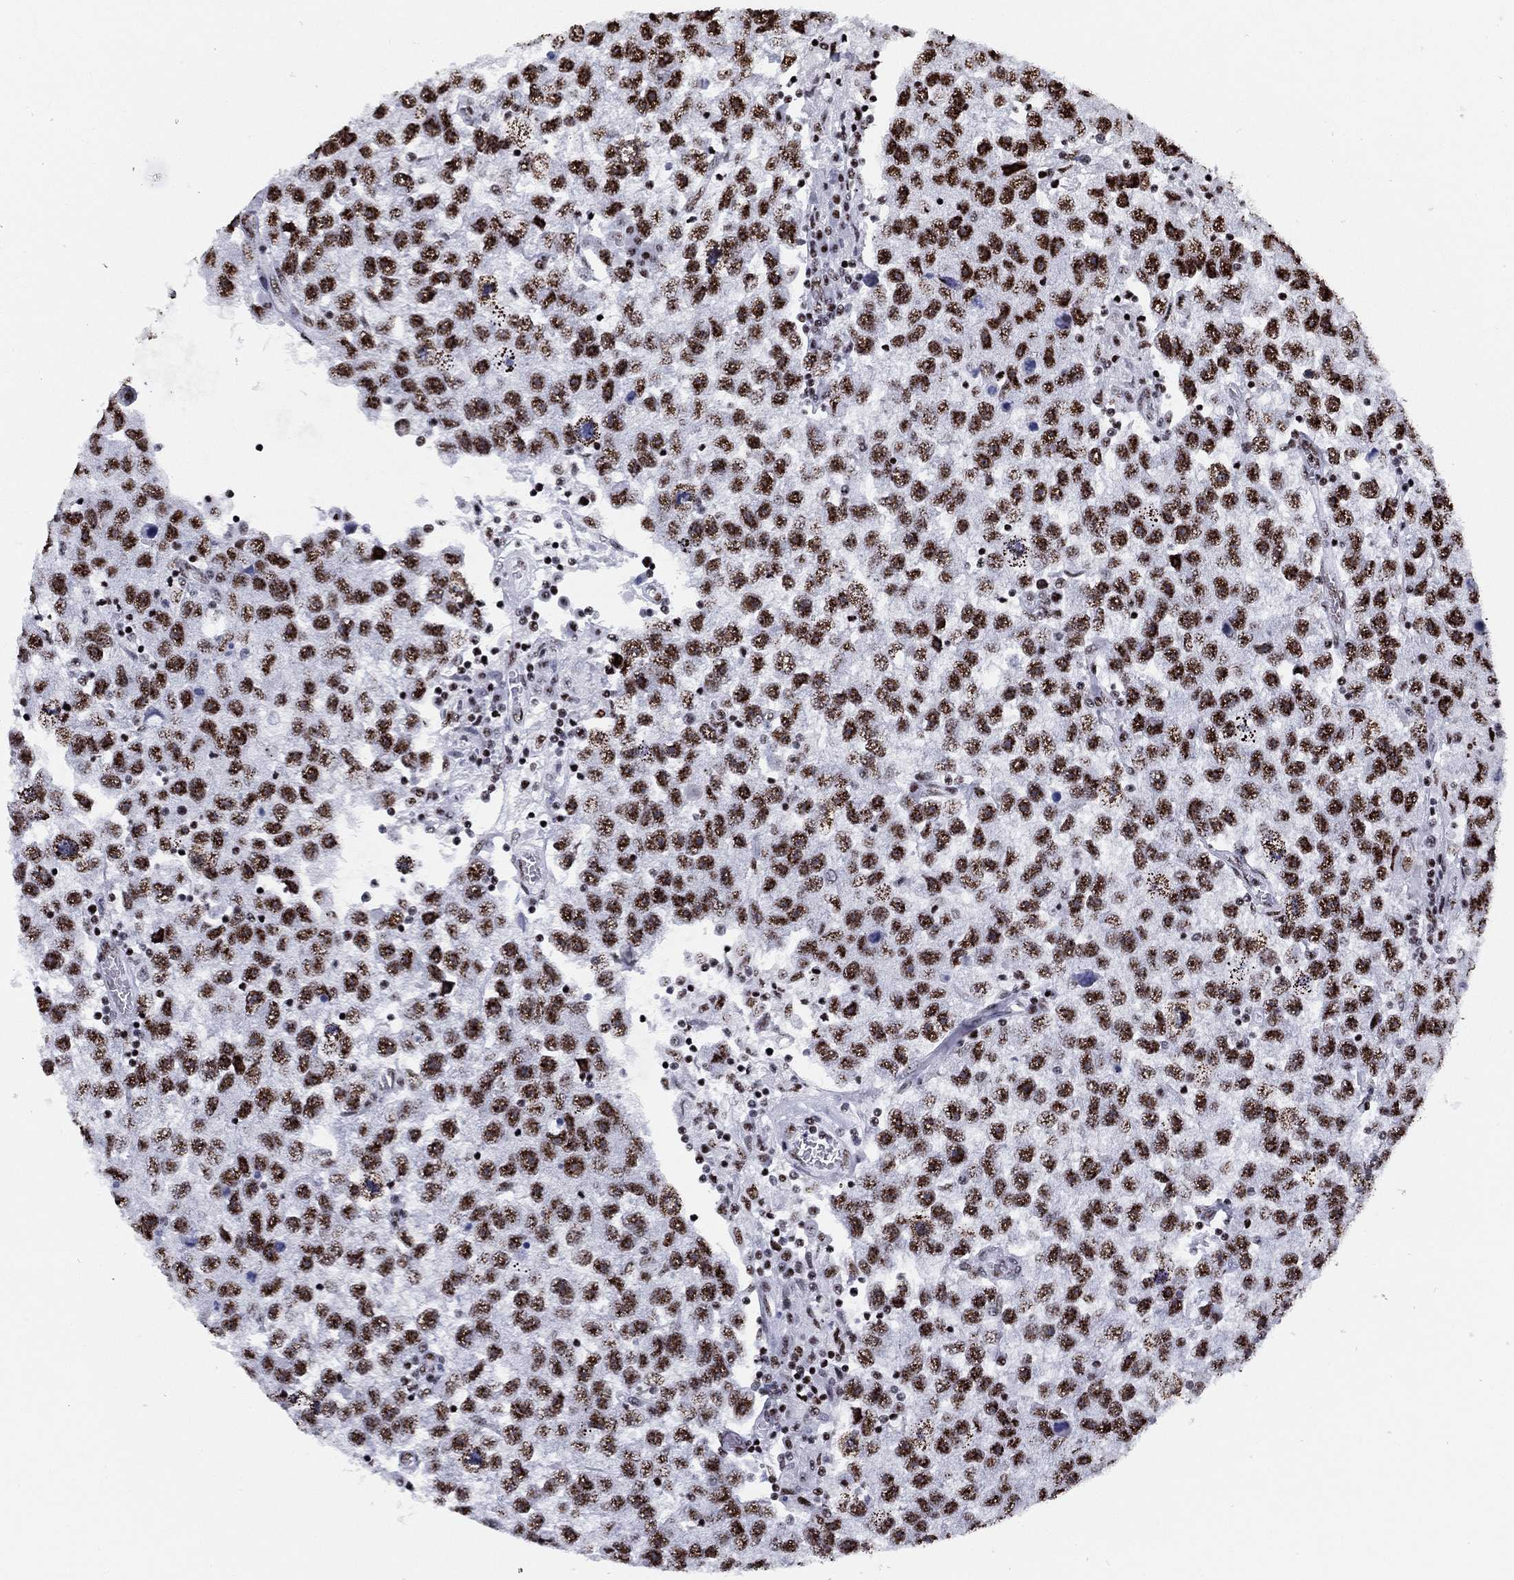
{"staining": {"intensity": "strong", "quantity": ">75%", "location": "nuclear"}, "tissue": "testis cancer", "cell_type": "Tumor cells", "image_type": "cancer", "snomed": [{"axis": "morphology", "description": "Seminoma, NOS"}, {"axis": "topography", "description": "Testis"}], "caption": "Protein analysis of seminoma (testis) tissue demonstrates strong nuclear positivity in about >75% of tumor cells.", "gene": "CYB561D2", "patient": {"sex": "male", "age": 26}}